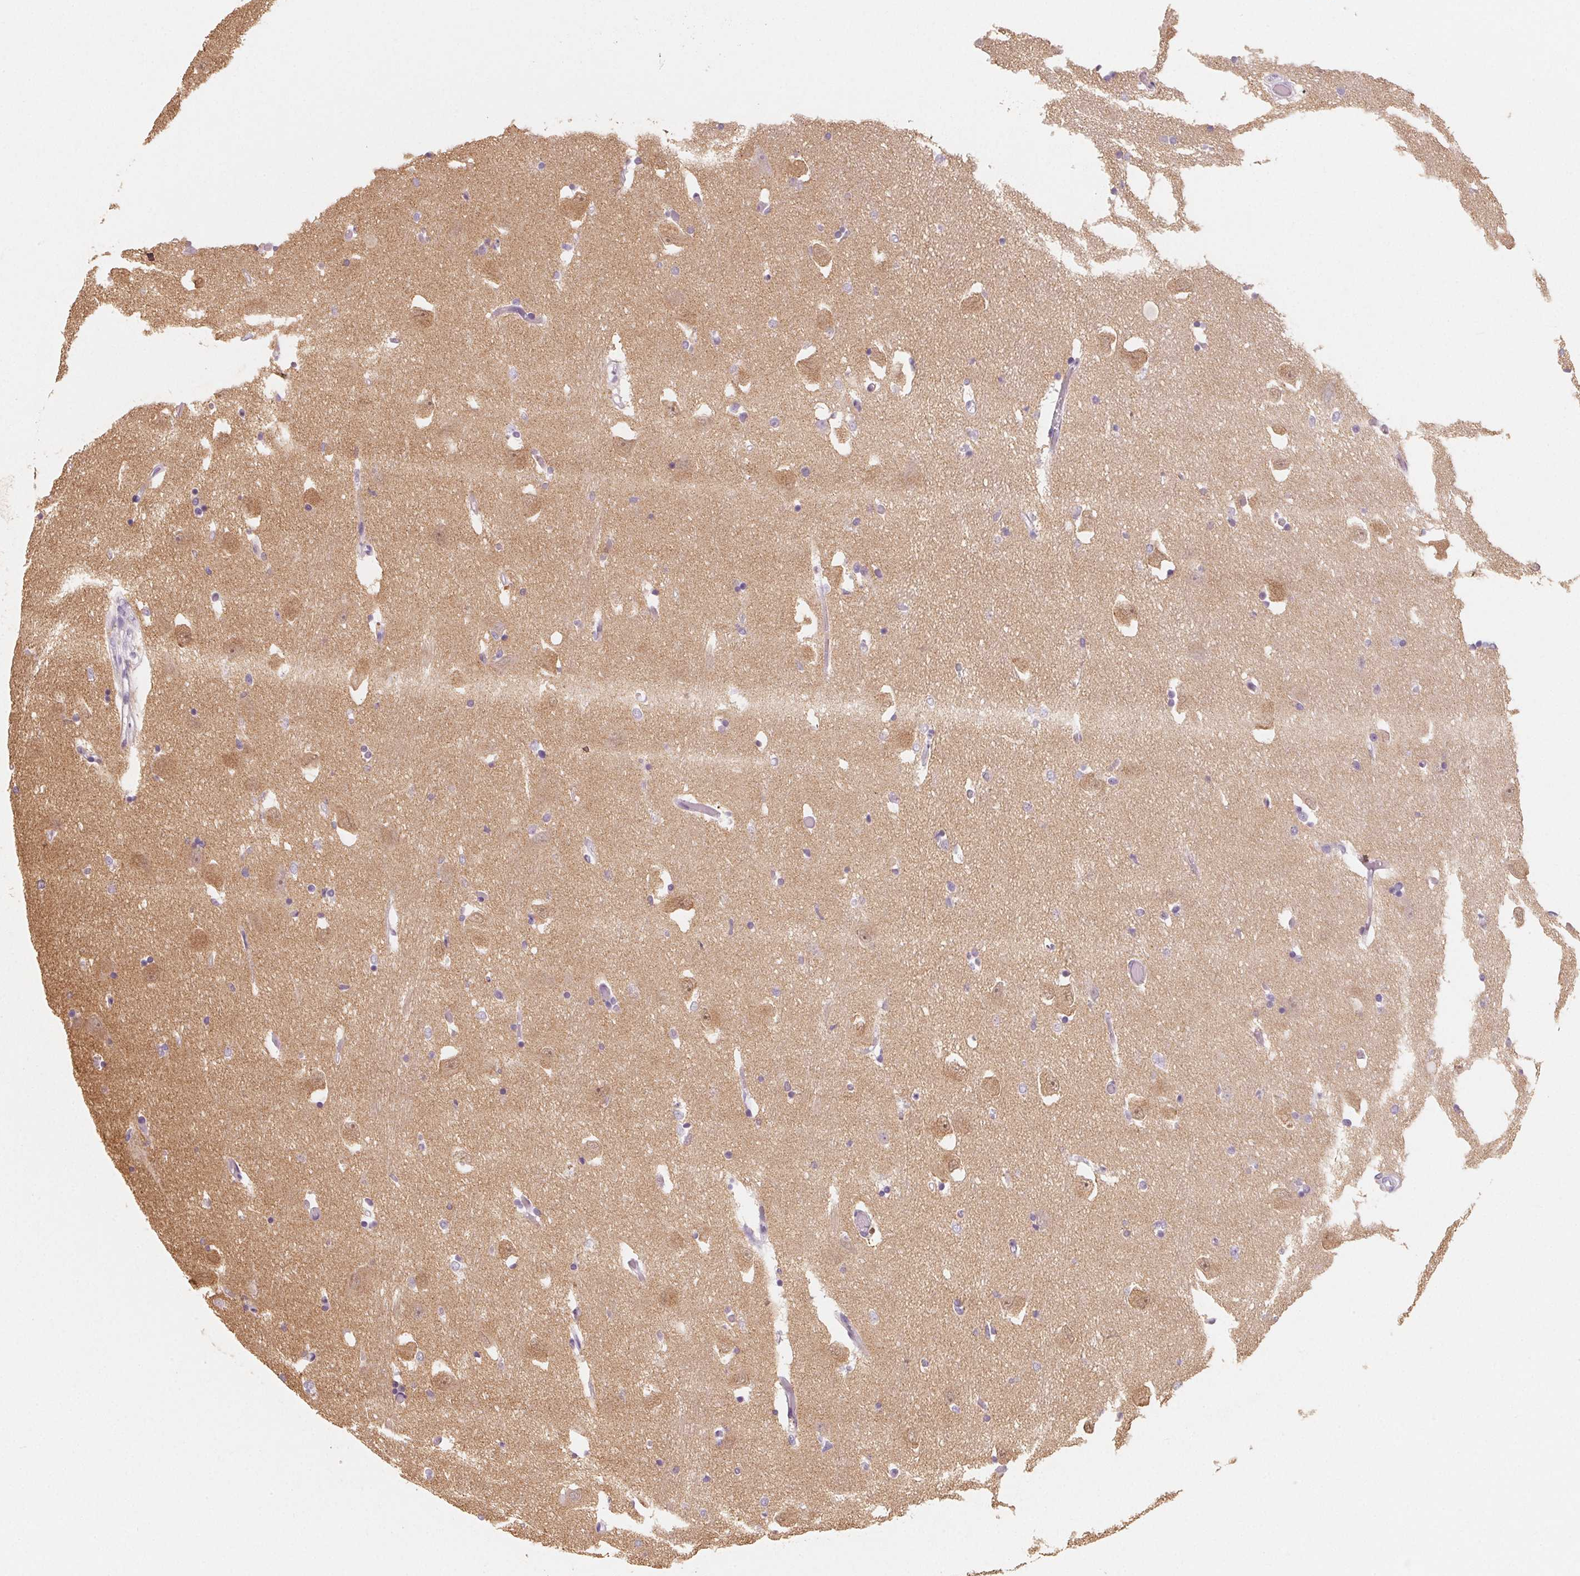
{"staining": {"intensity": "negative", "quantity": "none", "location": "none"}, "tissue": "caudate", "cell_type": "Glial cells", "image_type": "normal", "snomed": [{"axis": "morphology", "description": "Normal tissue, NOS"}, {"axis": "topography", "description": "Lateral ventricle wall"}, {"axis": "topography", "description": "Hippocampus"}], "caption": "This is an immunohistochemistry (IHC) histopathology image of benign human caudate. There is no staining in glial cells.", "gene": "SH3GL2", "patient": {"sex": "female", "age": 63}}